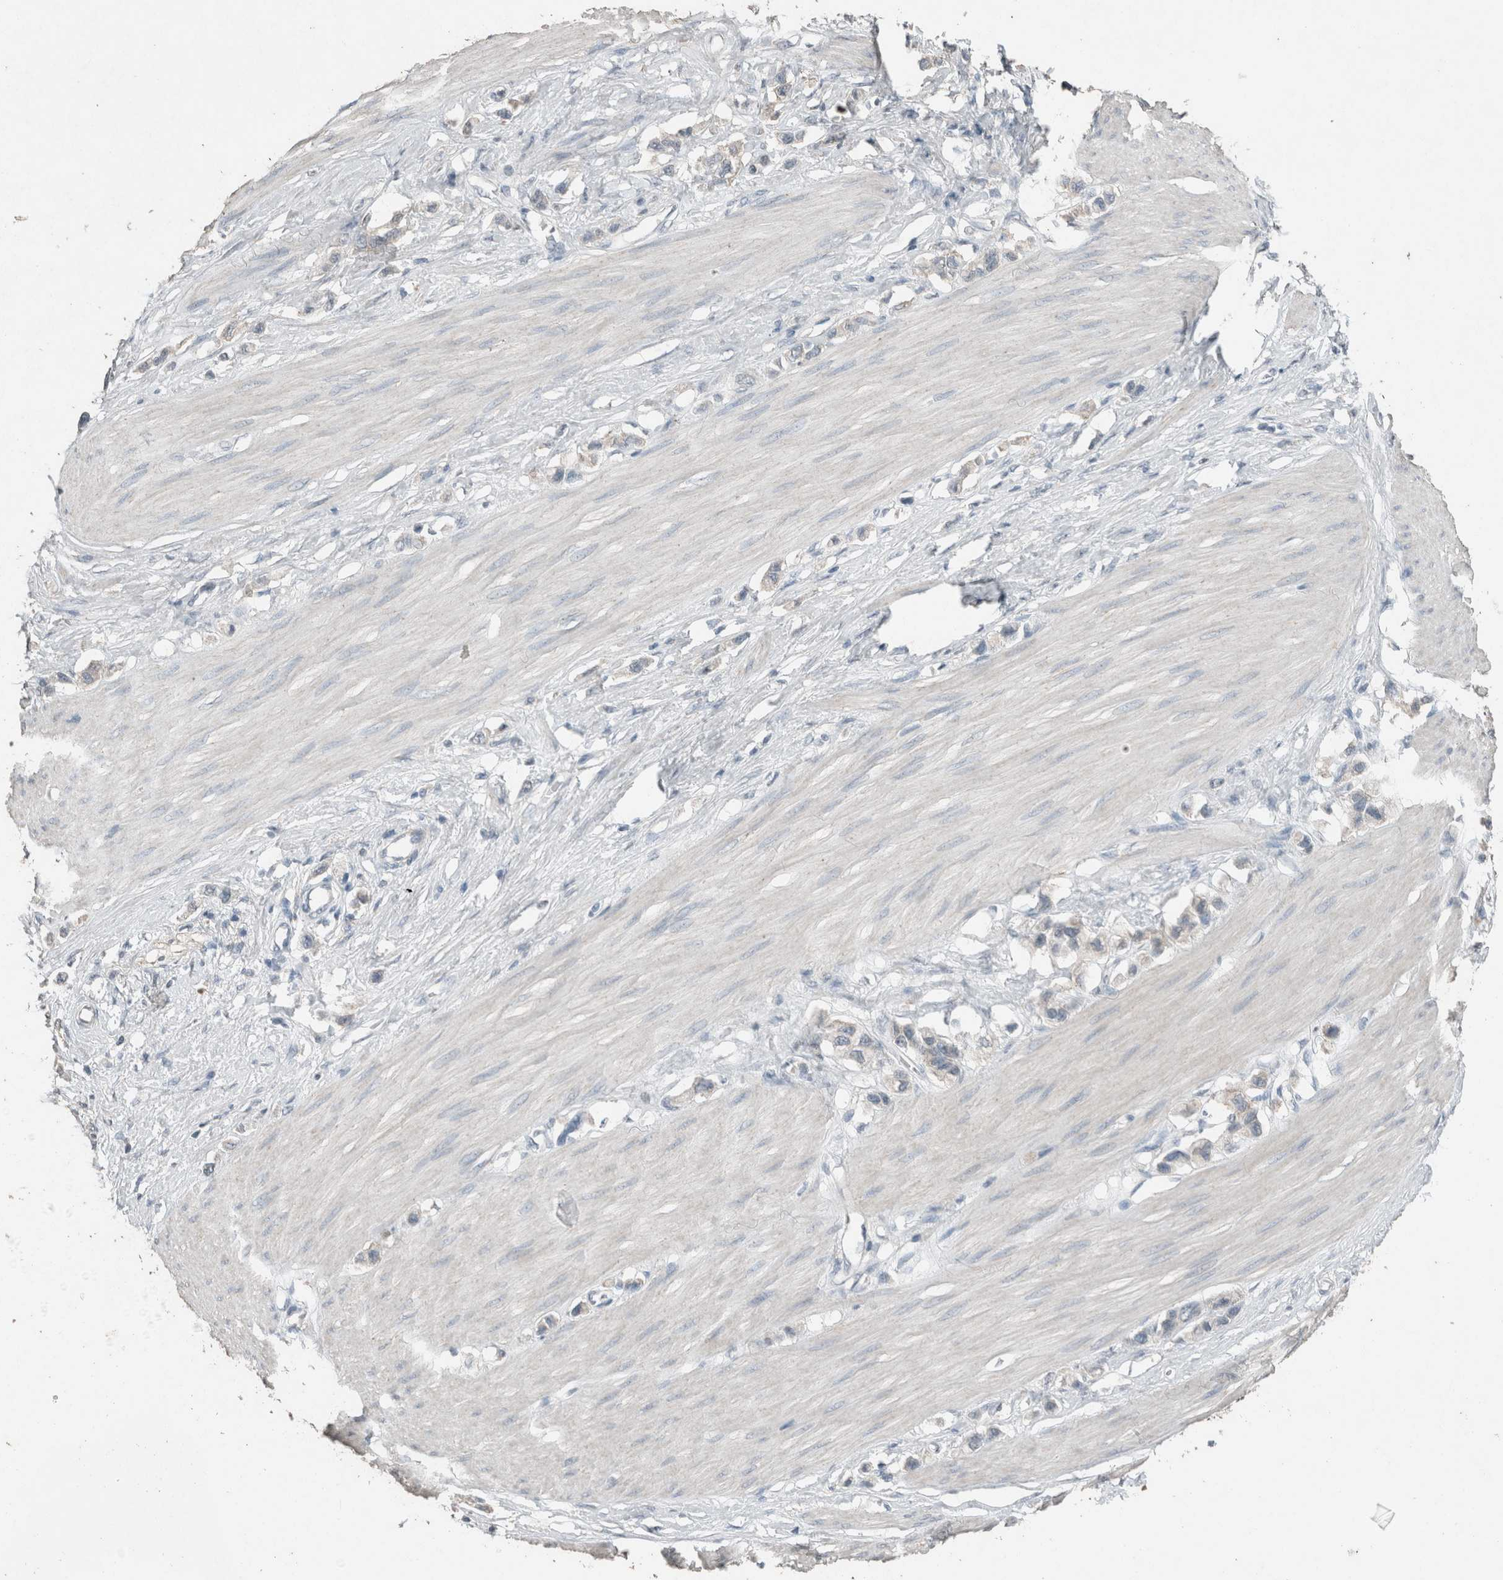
{"staining": {"intensity": "negative", "quantity": "none", "location": "none"}, "tissue": "stomach cancer", "cell_type": "Tumor cells", "image_type": "cancer", "snomed": [{"axis": "morphology", "description": "Adenocarcinoma, NOS"}, {"axis": "topography", "description": "Stomach"}], "caption": "There is no significant staining in tumor cells of stomach cancer.", "gene": "ACVR2B", "patient": {"sex": "female", "age": 65}}